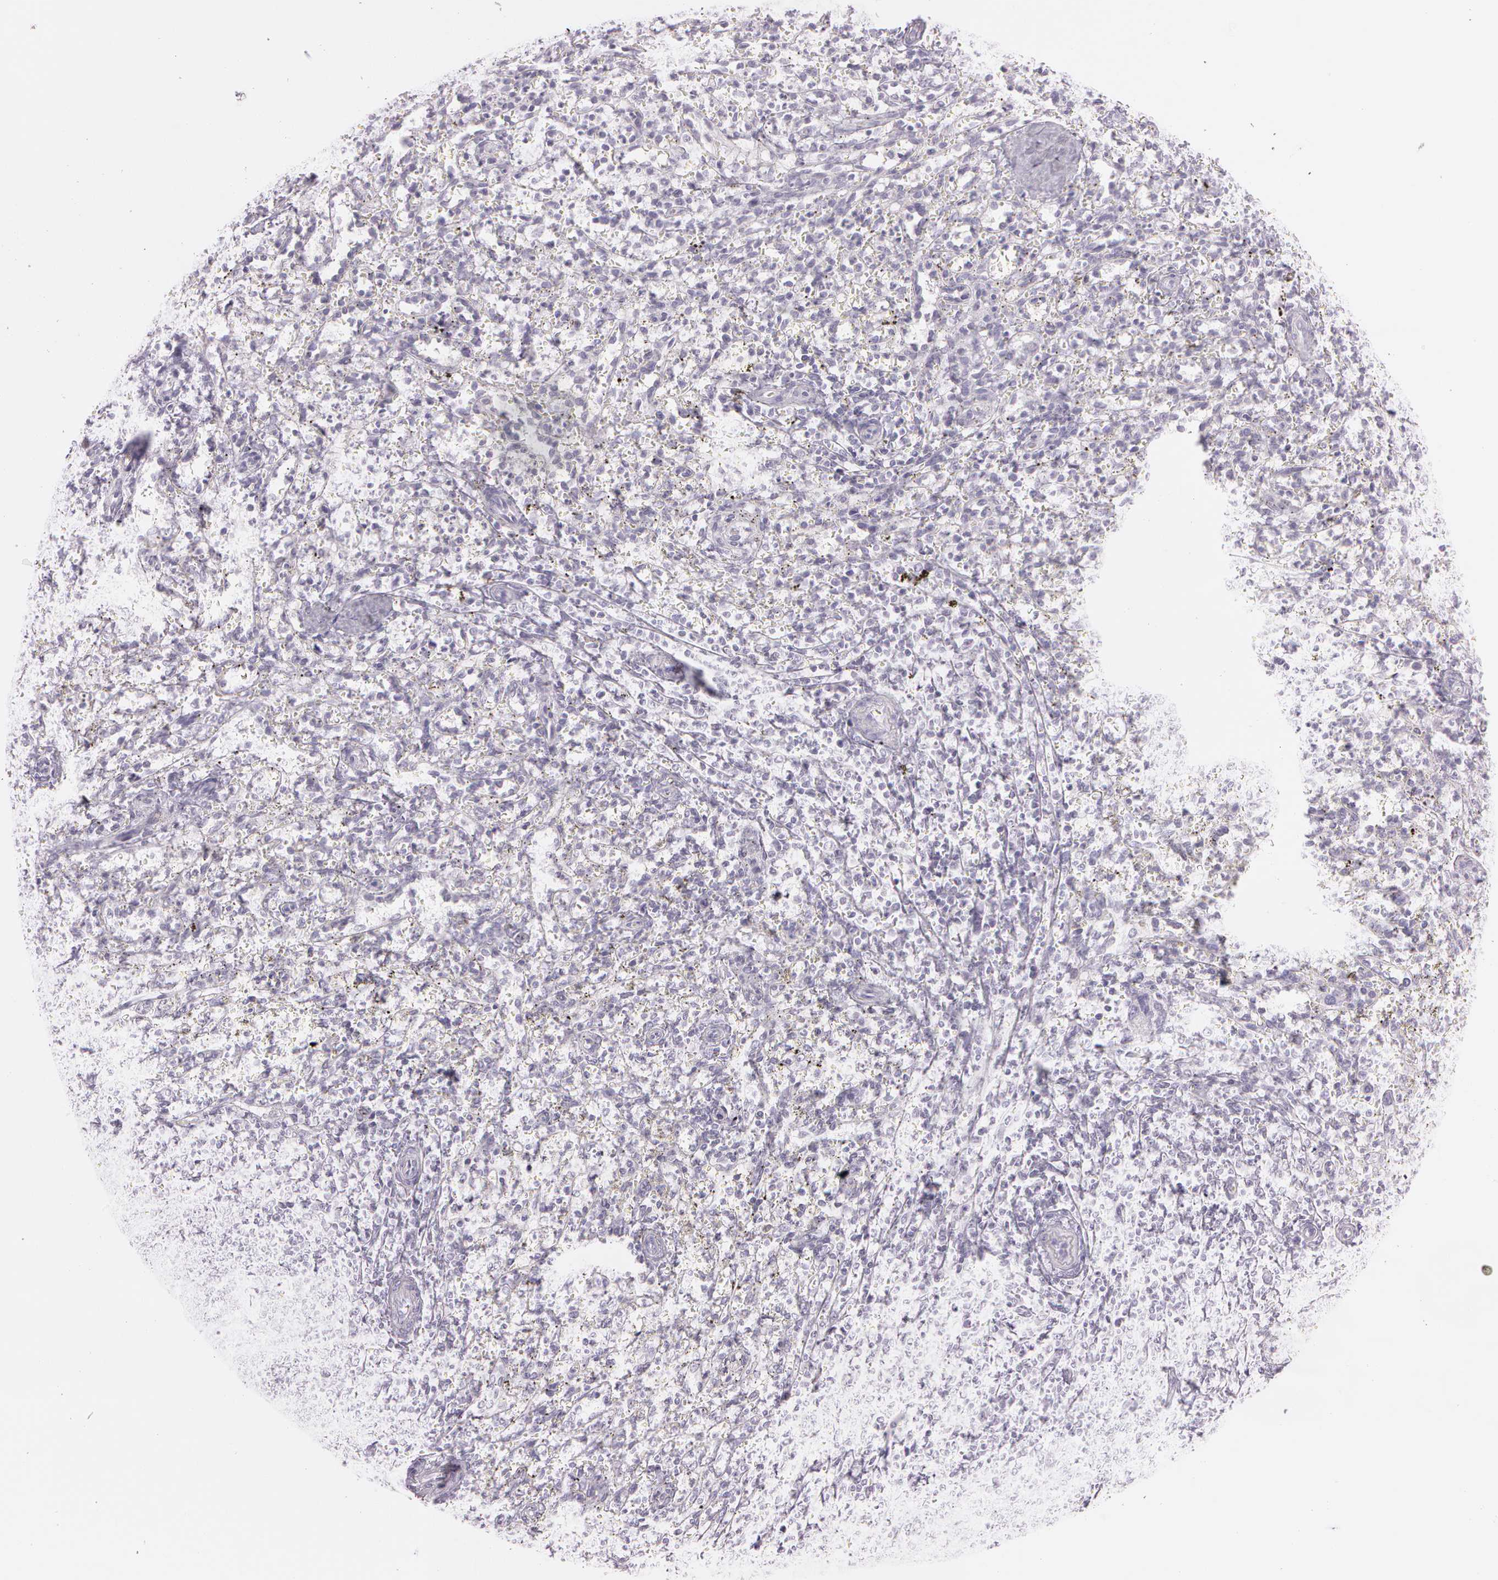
{"staining": {"intensity": "negative", "quantity": "none", "location": "none"}, "tissue": "spleen", "cell_type": "Cells in red pulp", "image_type": "normal", "snomed": [{"axis": "morphology", "description": "Normal tissue, NOS"}, {"axis": "topography", "description": "Spleen"}], "caption": "Normal spleen was stained to show a protein in brown. There is no significant positivity in cells in red pulp. (DAB (3,3'-diaminobenzidine) IHC, high magnification).", "gene": "OTC", "patient": {"sex": "female", "age": 10}}